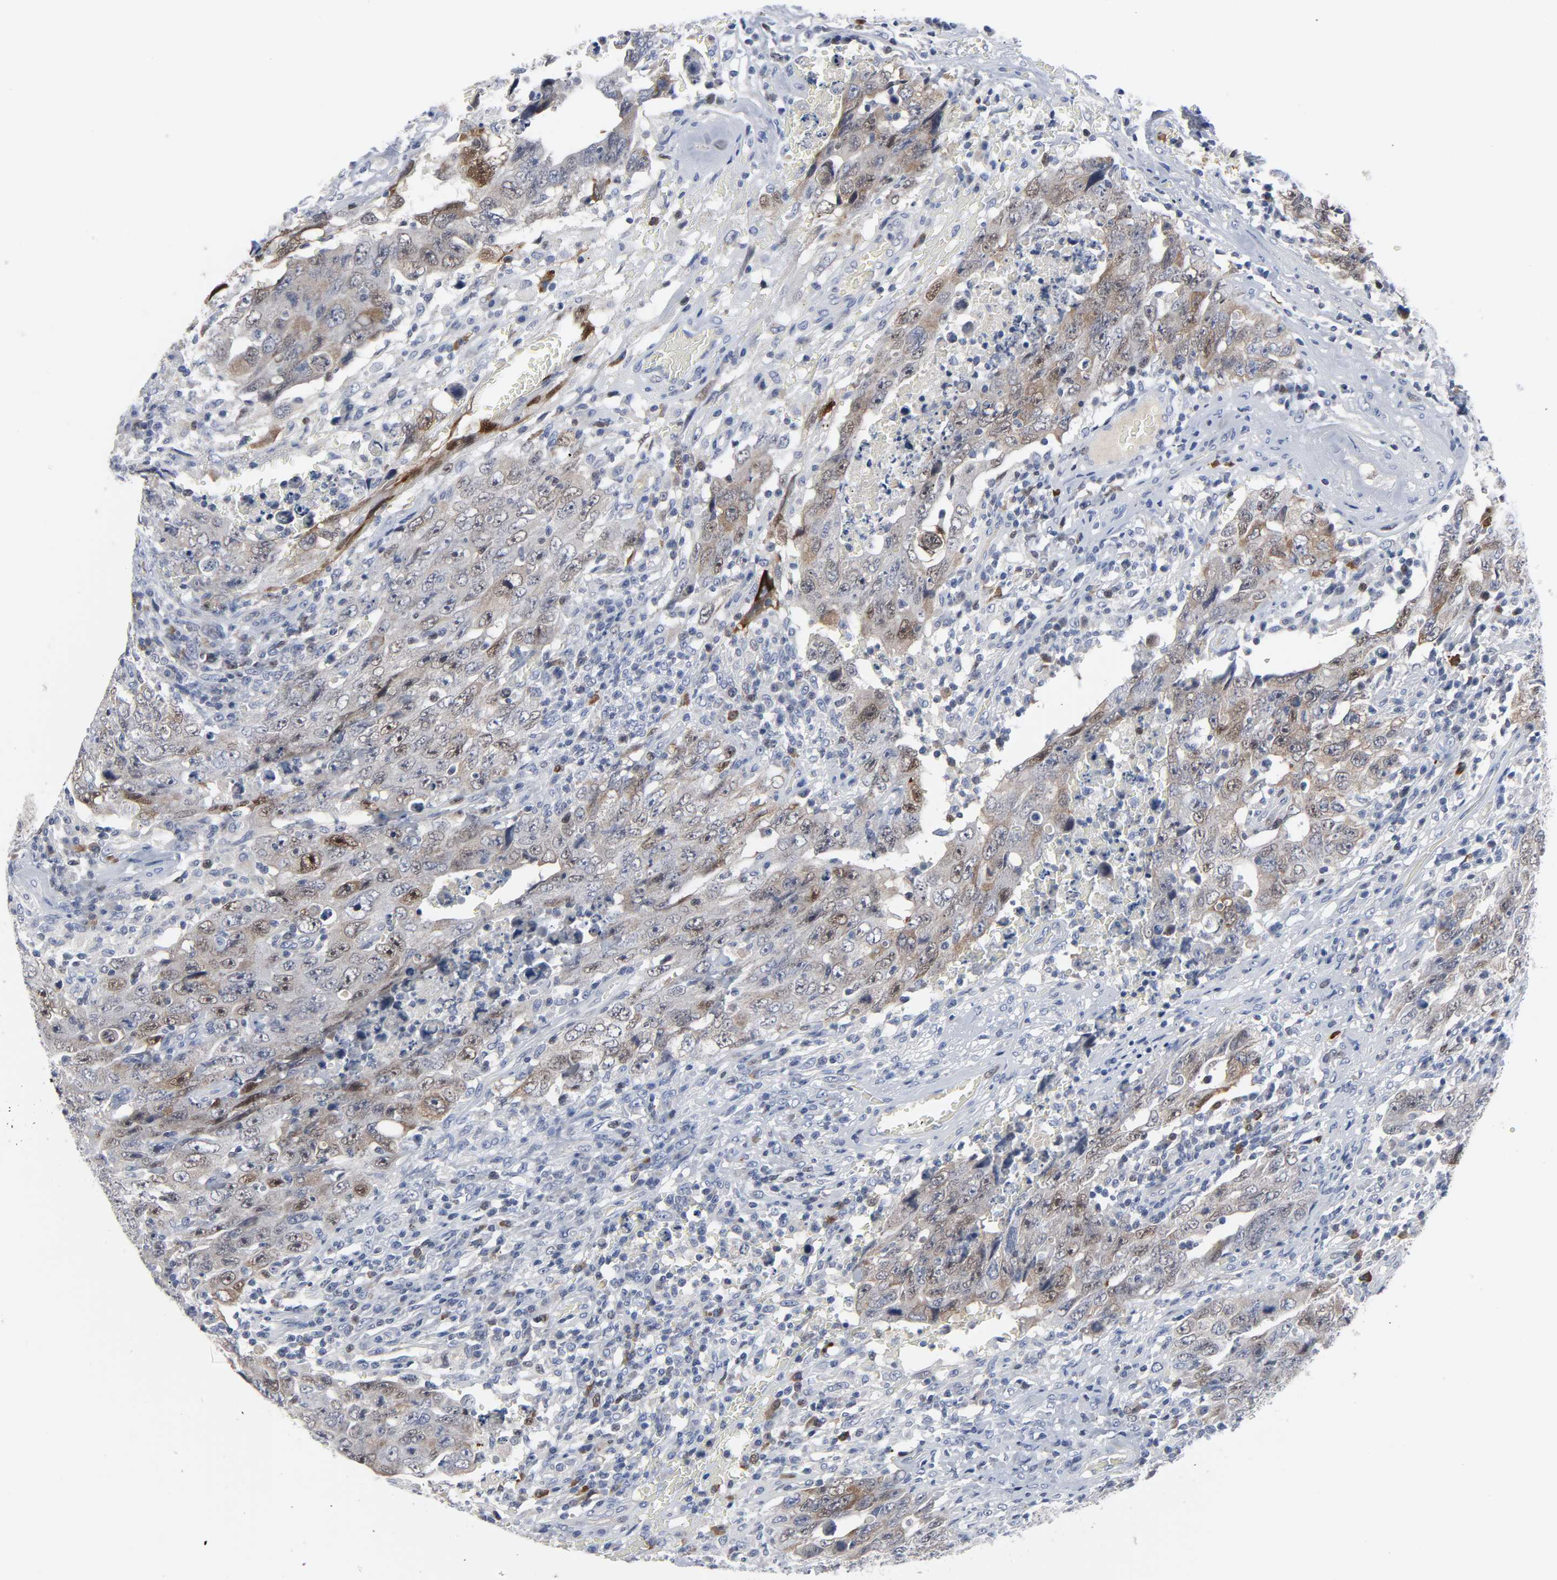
{"staining": {"intensity": "weak", "quantity": "25%-75%", "location": "cytoplasmic/membranous,nuclear"}, "tissue": "testis cancer", "cell_type": "Tumor cells", "image_type": "cancer", "snomed": [{"axis": "morphology", "description": "Carcinoma, Embryonal, NOS"}, {"axis": "topography", "description": "Testis"}], "caption": "Human testis embryonal carcinoma stained for a protein (brown) demonstrates weak cytoplasmic/membranous and nuclear positive expression in about 25%-75% of tumor cells.", "gene": "WEE1", "patient": {"sex": "male", "age": 26}}